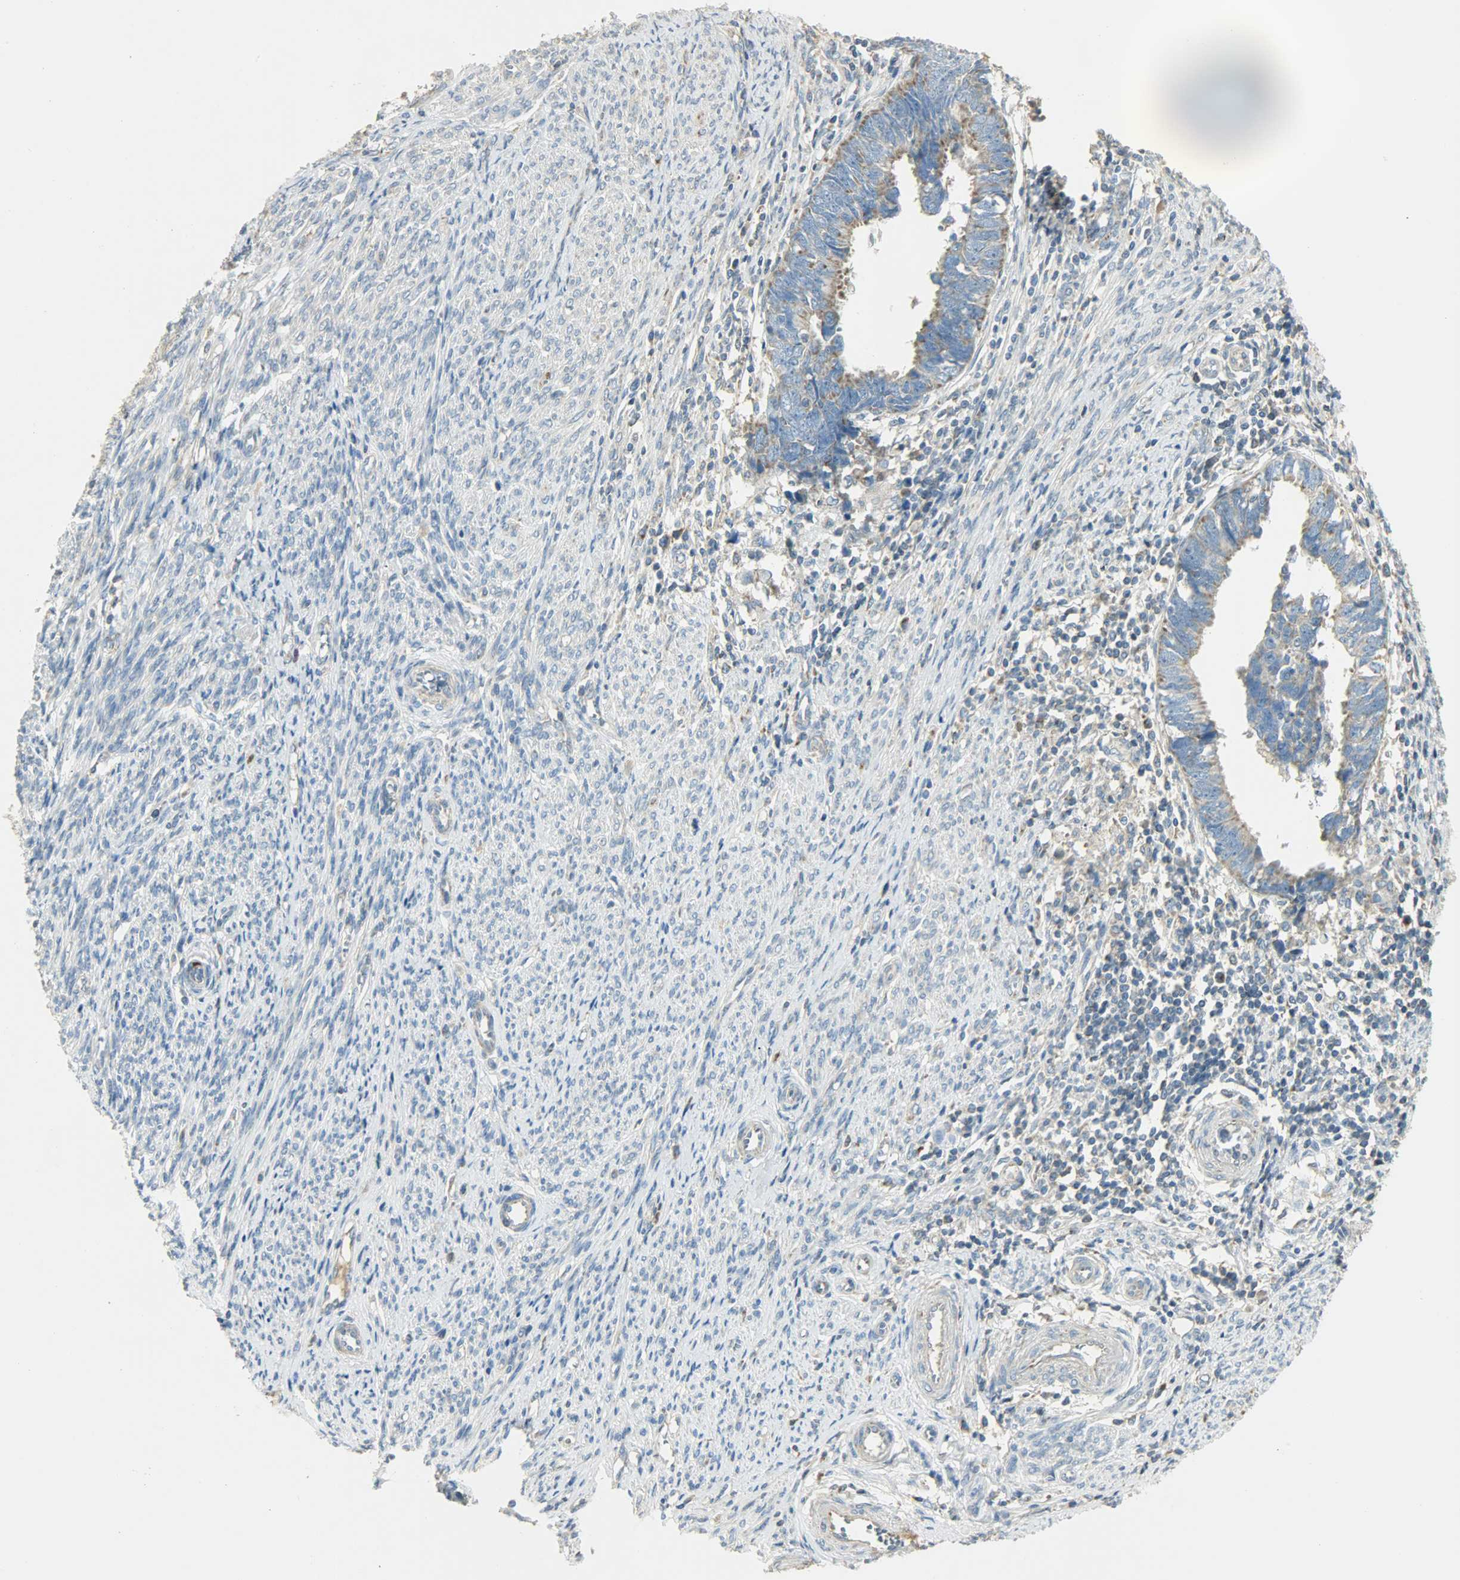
{"staining": {"intensity": "moderate", "quantity": ">75%", "location": "cytoplasmic/membranous"}, "tissue": "endometrial cancer", "cell_type": "Tumor cells", "image_type": "cancer", "snomed": [{"axis": "morphology", "description": "Adenocarcinoma, NOS"}, {"axis": "topography", "description": "Endometrium"}], "caption": "This image reveals endometrial cancer stained with immunohistochemistry to label a protein in brown. The cytoplasmic/membranous of tumor cells show moderate positivity for the protein. Nuclei are counter-stained blue.", "gene": "NNT", "patient": {"sex": "female", "age": 75}}